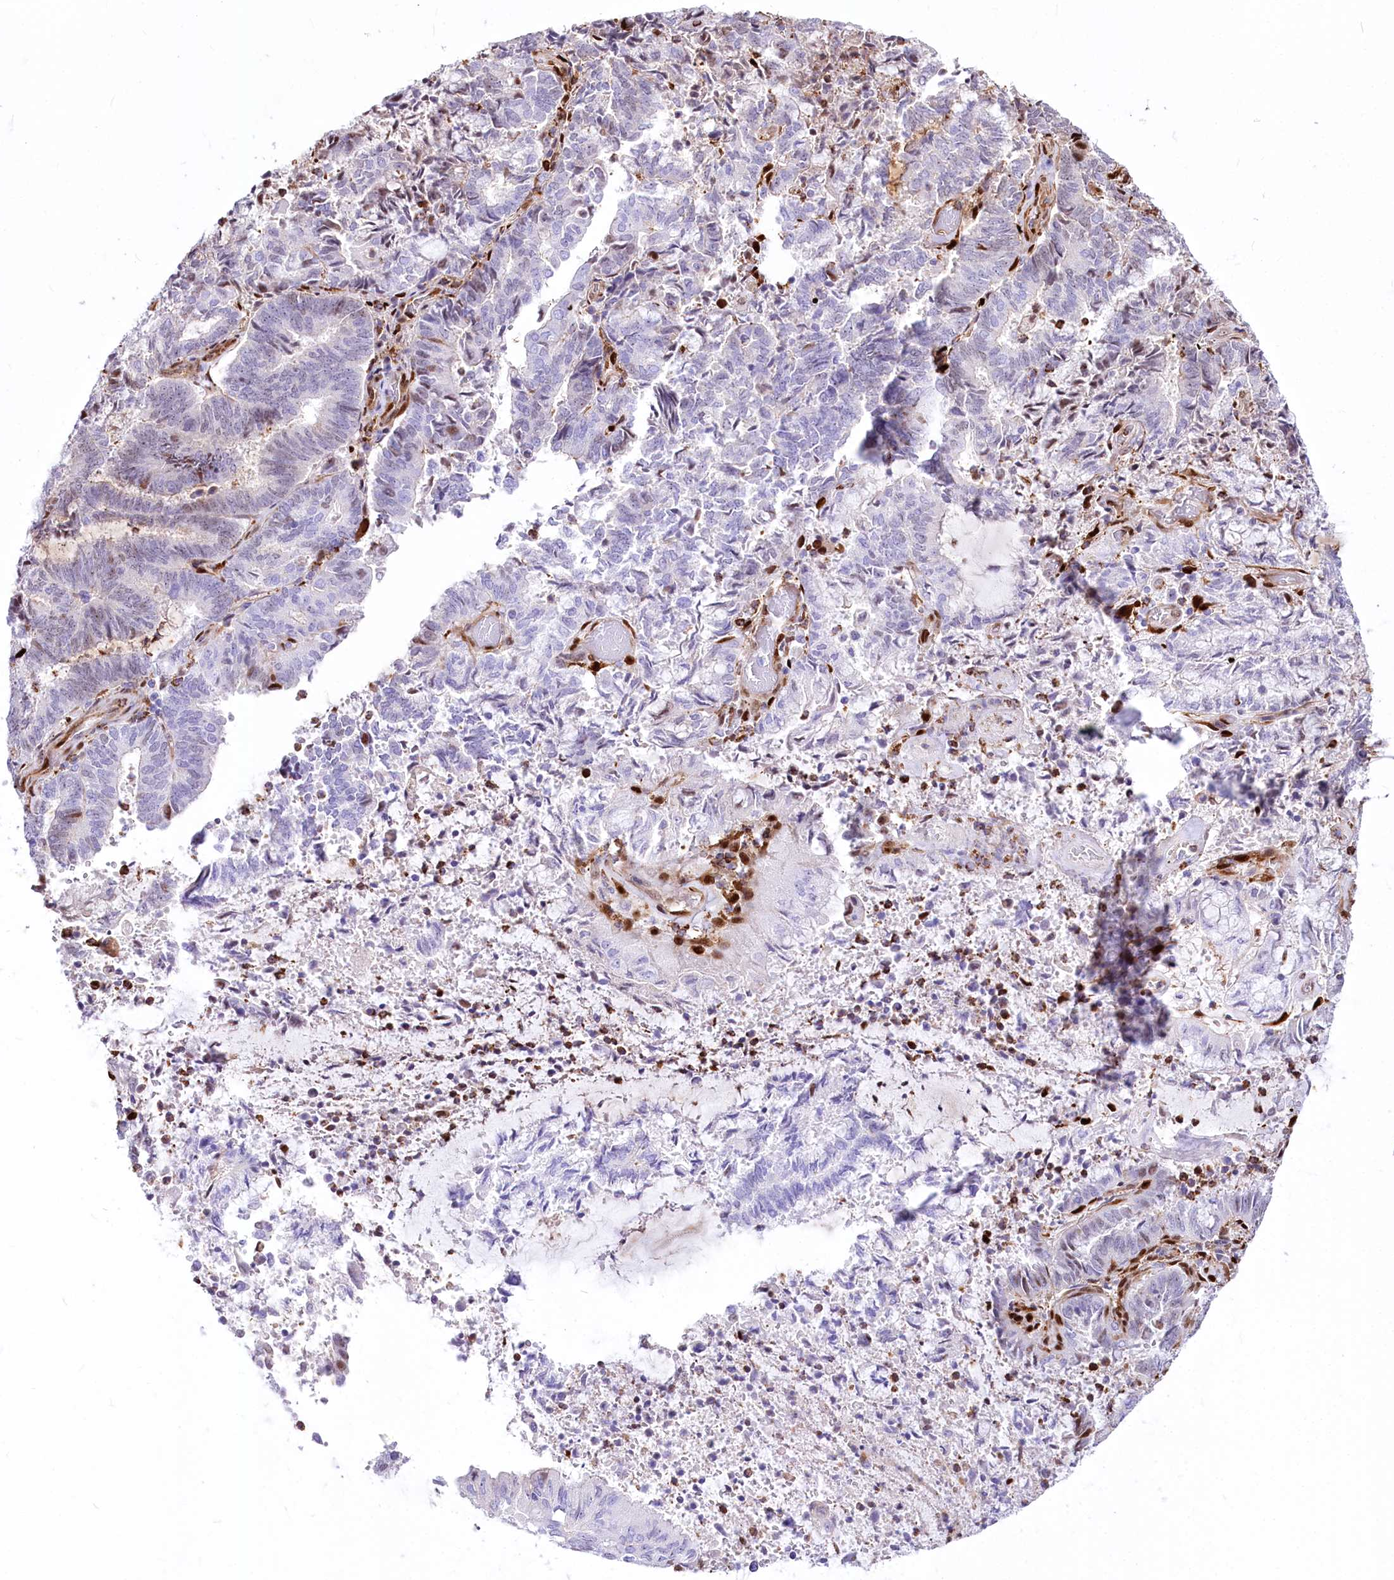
{"staining": {"intensity": "negative", "quantity": "none", "location": "none"}, "tissue": "endometrial cancer", "cell_type": "Tumor cells", "image_type": "cancer", "snomed": [{"axis": "morphology", "description": "Adenocarcinoma, NOS"}, {"axis": "topography", "description": "Endometrium"}], "caption": "There is no significant staining in tumor cells of endometrial adenocarcinoma.", "gene": "PTMS", "patient": {"sex": "female", "age": 80}}